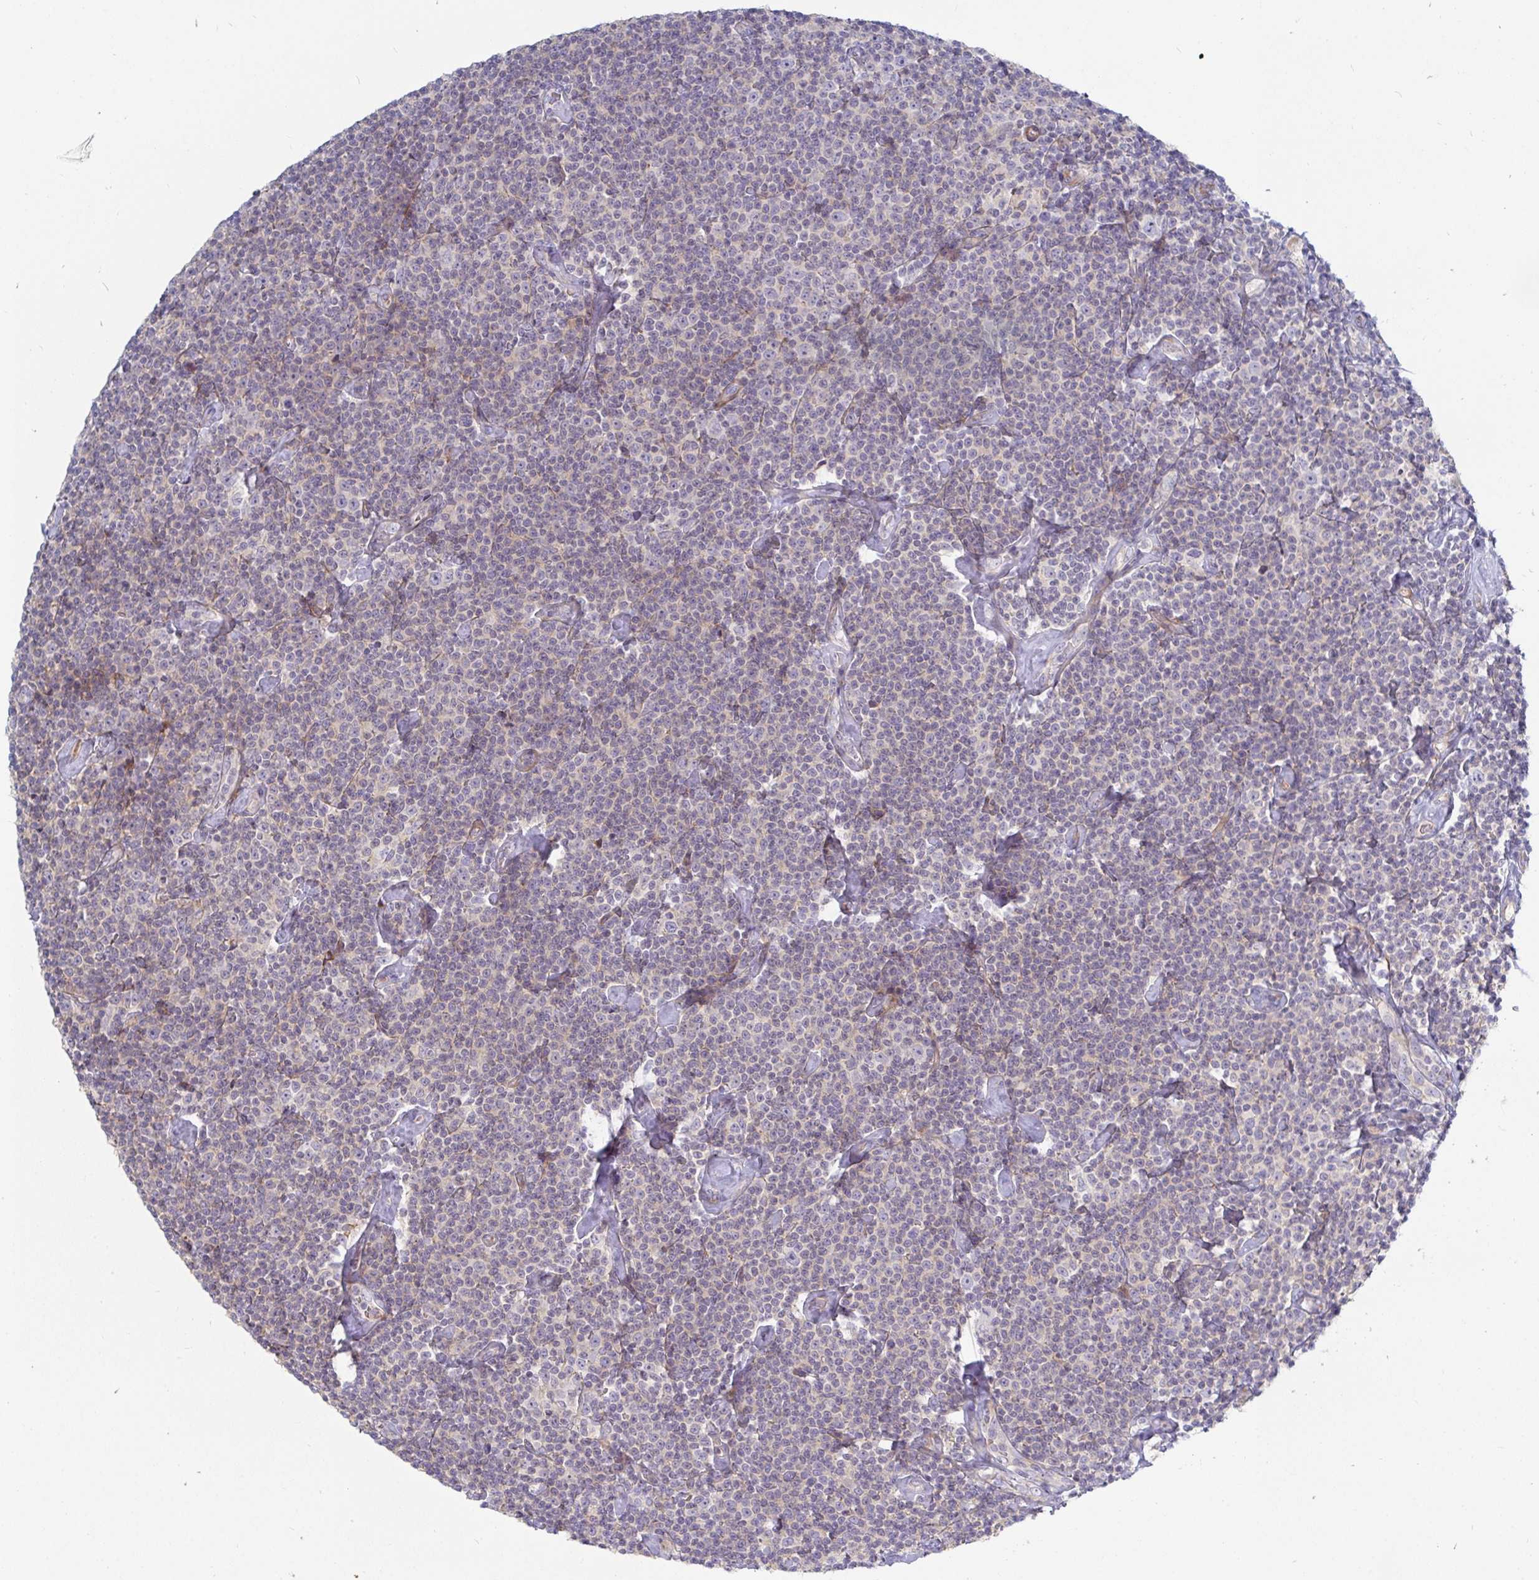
{"staining": {"intensity": "negative", "quantity": "none", "location": "none"}, "tissue": "lymphoma", "cell_type": "Tumor cells", "image_type": "cancer", "snomed": [{"axis": "morphology", "description": "Malignant lymphoma, non-Hodgkin's type, Low grade"}, {"axis": "topography", "description": "Lymph node"}], "caption": "The micrograph demonstrates no staining of tumor cells in malignant lymphoma, non-Hodgkin's type (low-grade).", "gene": "SSH2", "patient": {"sex": "male", "age": 81}}